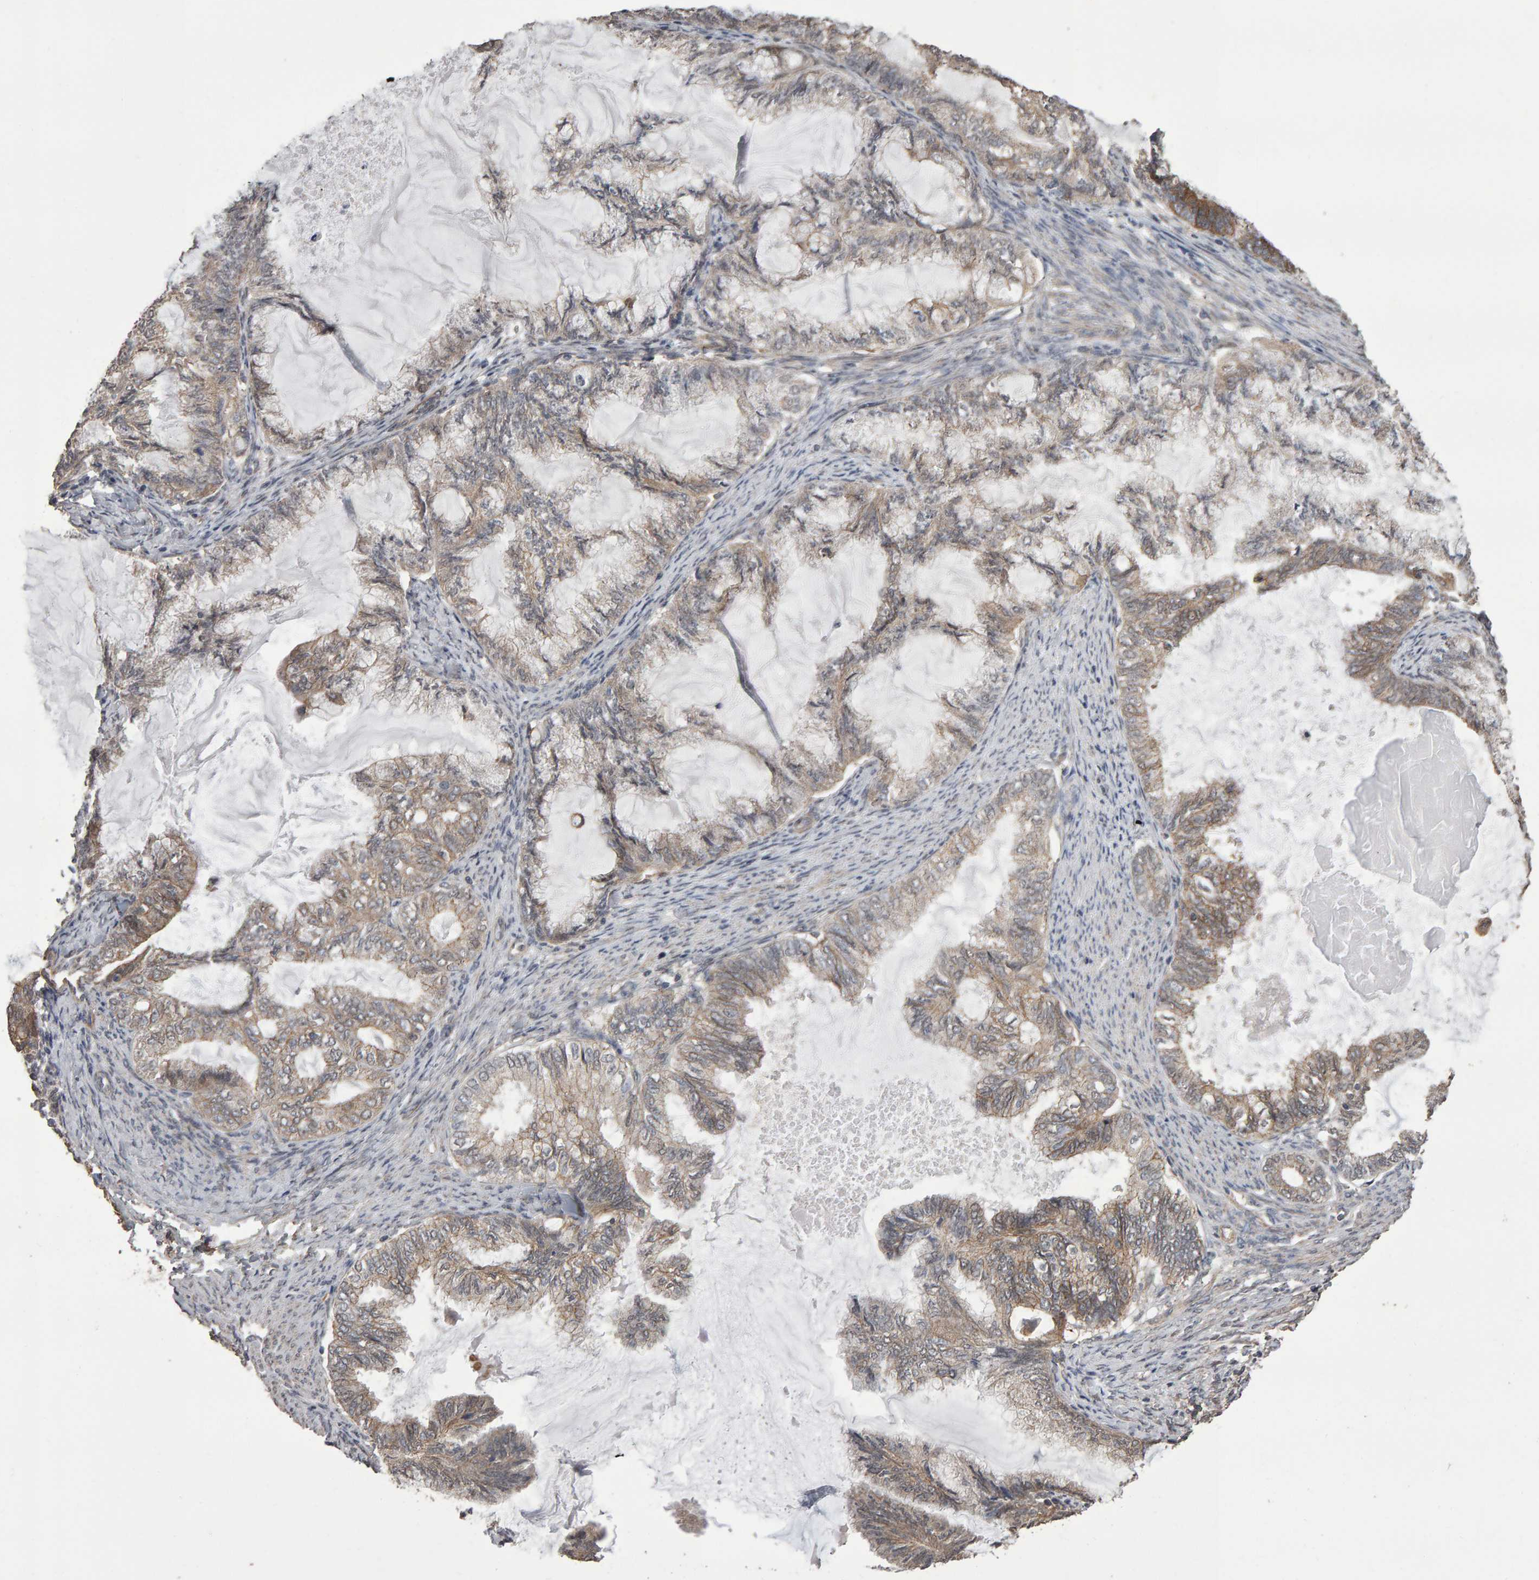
{"staining": {"intensity": "weak", "quantity": "25%-75%", "location": "cytoplasmic/membranous"}, "tissue": "endometrial cancer", "cell_type": "Tumor cells", "image_type": "cancer", "snomed": [{"axis": "morphology", "description": "Adenocarcinoma, NOS"}, {"axis": "topography", "description": "Endometrium"}], "caption": "This histopathology image shows immunohistochemistry staining of endometrial cancer (adenocarcinoma), with low weak cytoplasmic/membranous positivity in about 25%-75% of tumor cells.", "gene": "SCRIB", "patient": {"sex": "female", "age": 86}}